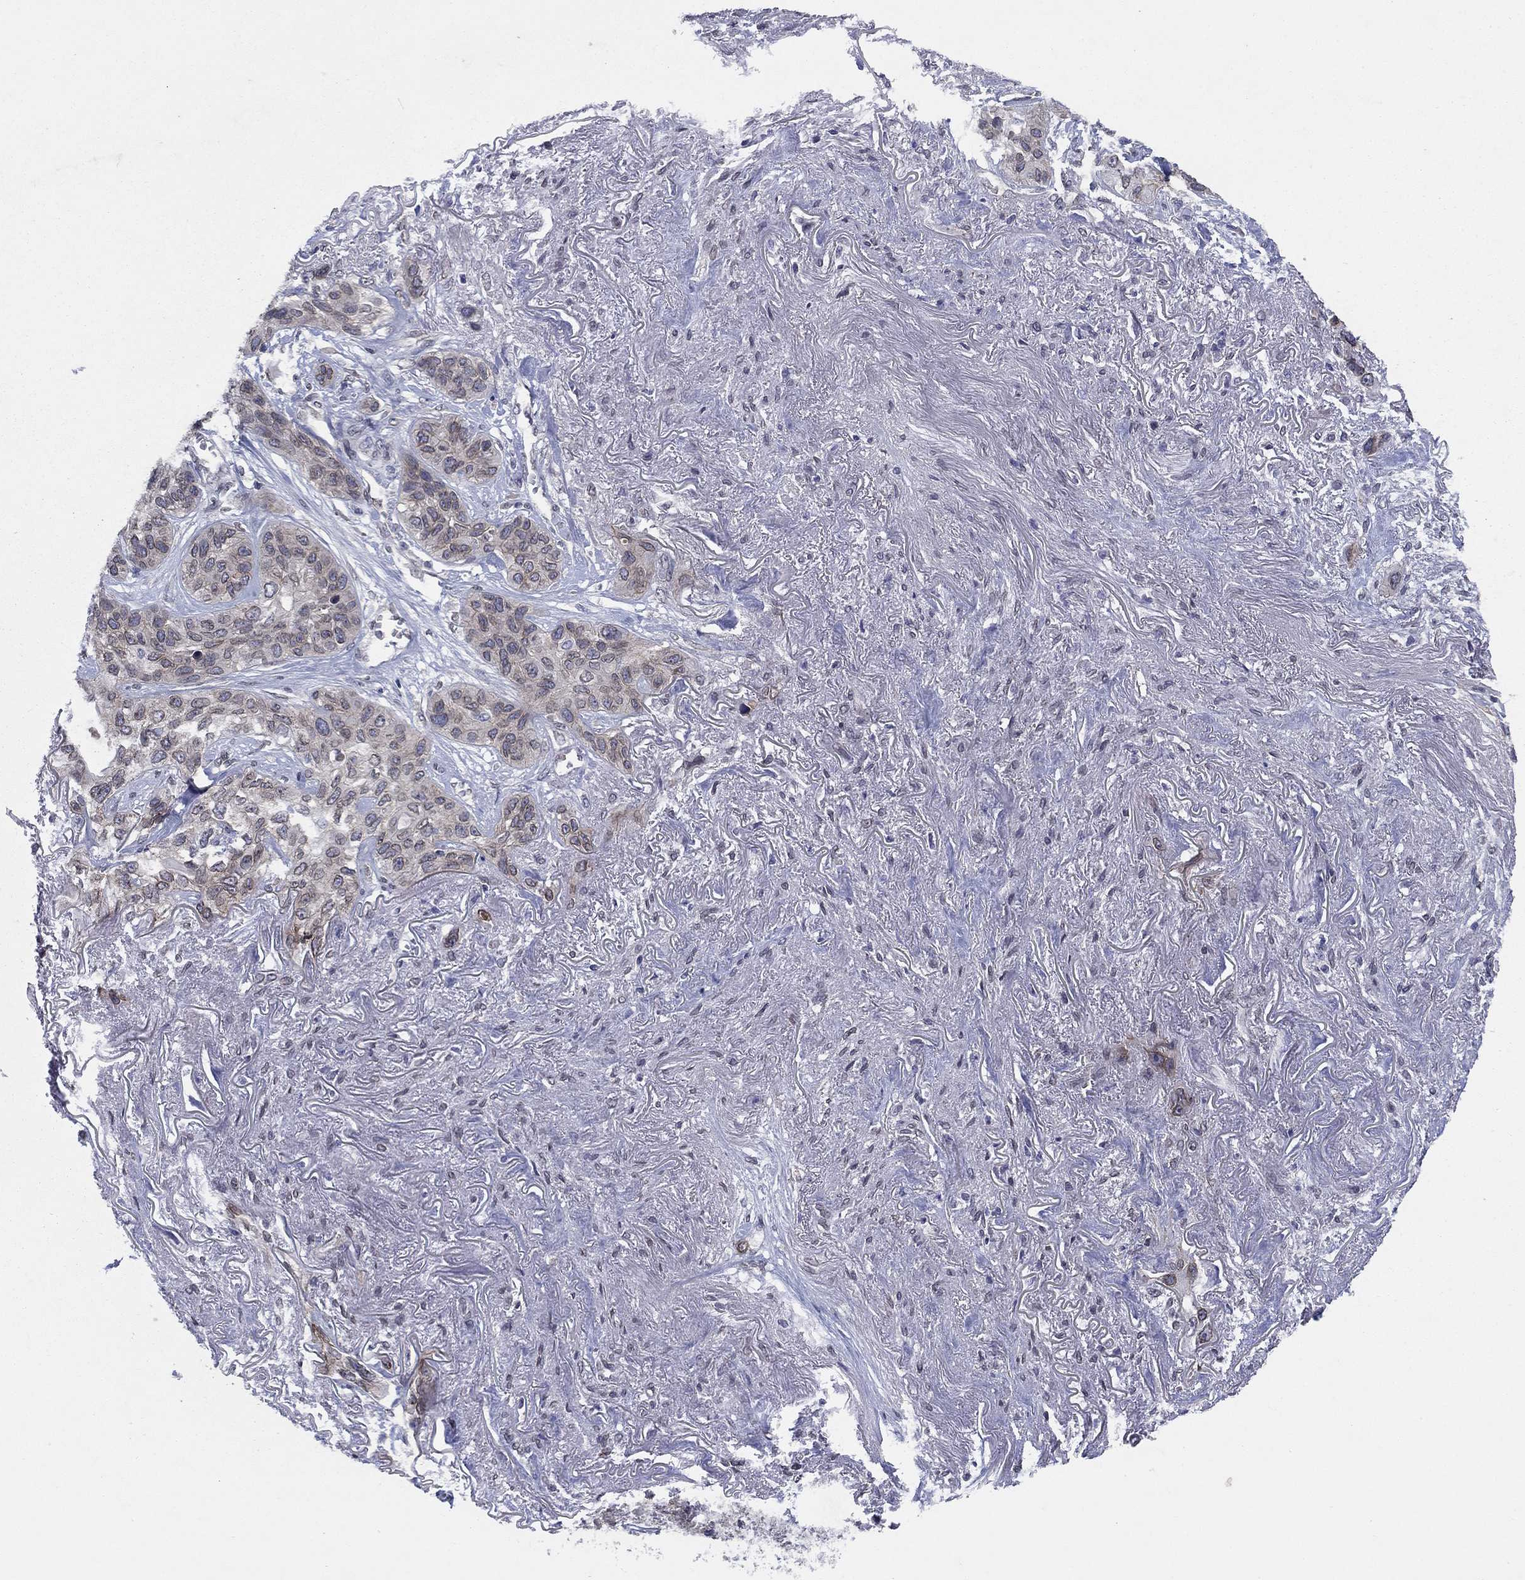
{"staining": {"intensity": "negative", "quantity": "none", "location": "none"}, "tissue": "lung cancer", "cell_type": "Tumor cells", "image_type": "cancer", "snomed": [{"axis": "morphology", "description": "Squamous cell carcinoma, NOS"}, {"axis": "topography", "description": "Lung"}], "caption": "Photomicrograph shows no protein expression in tumor cells of squamous cell carcinoma (lung) tissue.", "gene": "EMC9", "patient": {"sex": "female", "age": 70}}